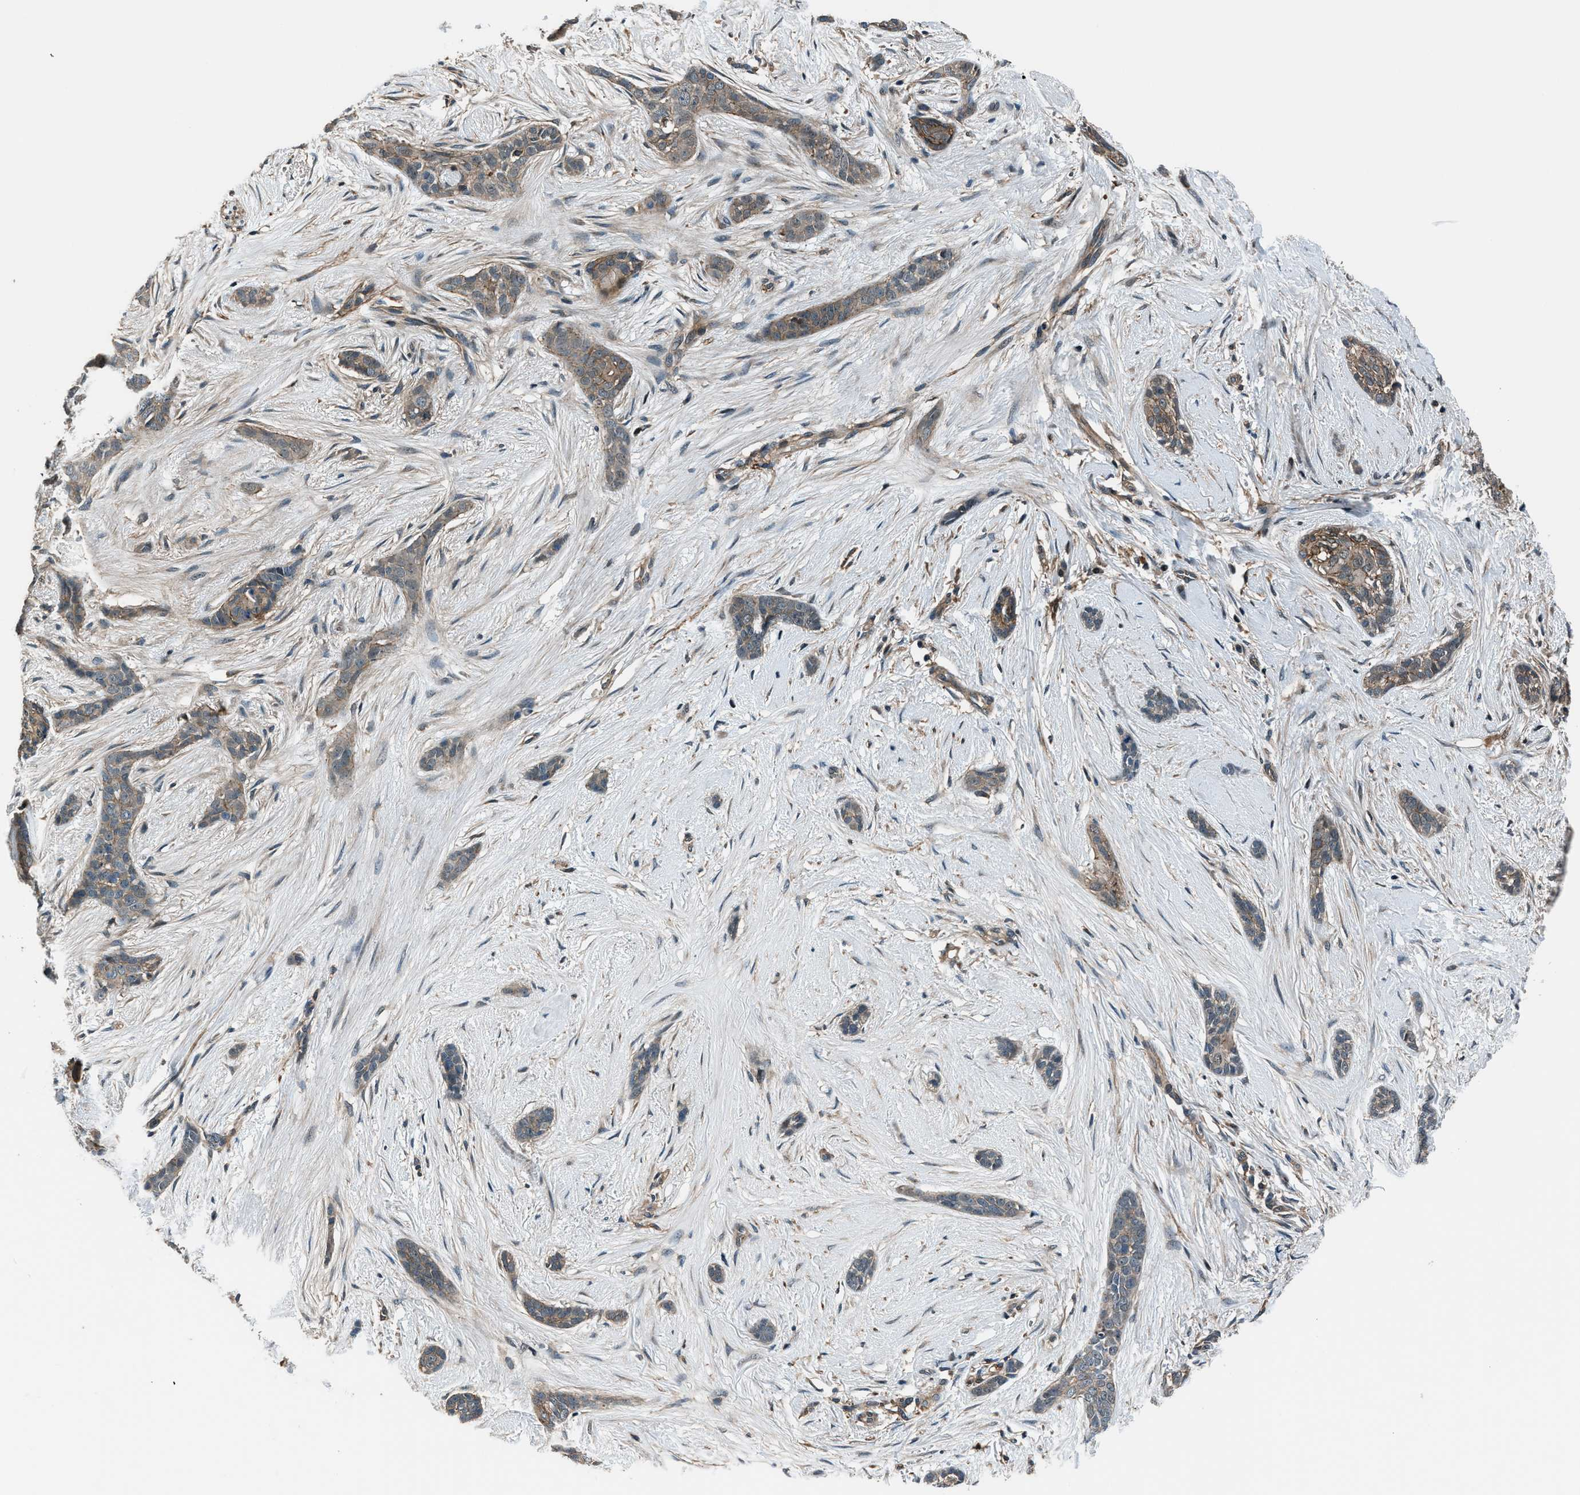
{"staining": {"intensity": "weak", "quantity": ">75%", "location": "cytoplasmic/membranous"}, "tissue": "skin cancer", "cell_type": "Tumor cells", "image_type": "cancer", "snomed": [{"axis": "morphology", "description": "Basal cell carcinoma"}, {"axis": "morphology", "description": "Adnexal tumor, benign"}, {"axis": "topography", "description": "Skin"}], "caption": "Weak cytoplasmic/membranous protein expression is identified in about >75% of tumor cells in skin cancer.", "gene": "ARHGEF11", "patient": {"sex": "female", "age": 42}}